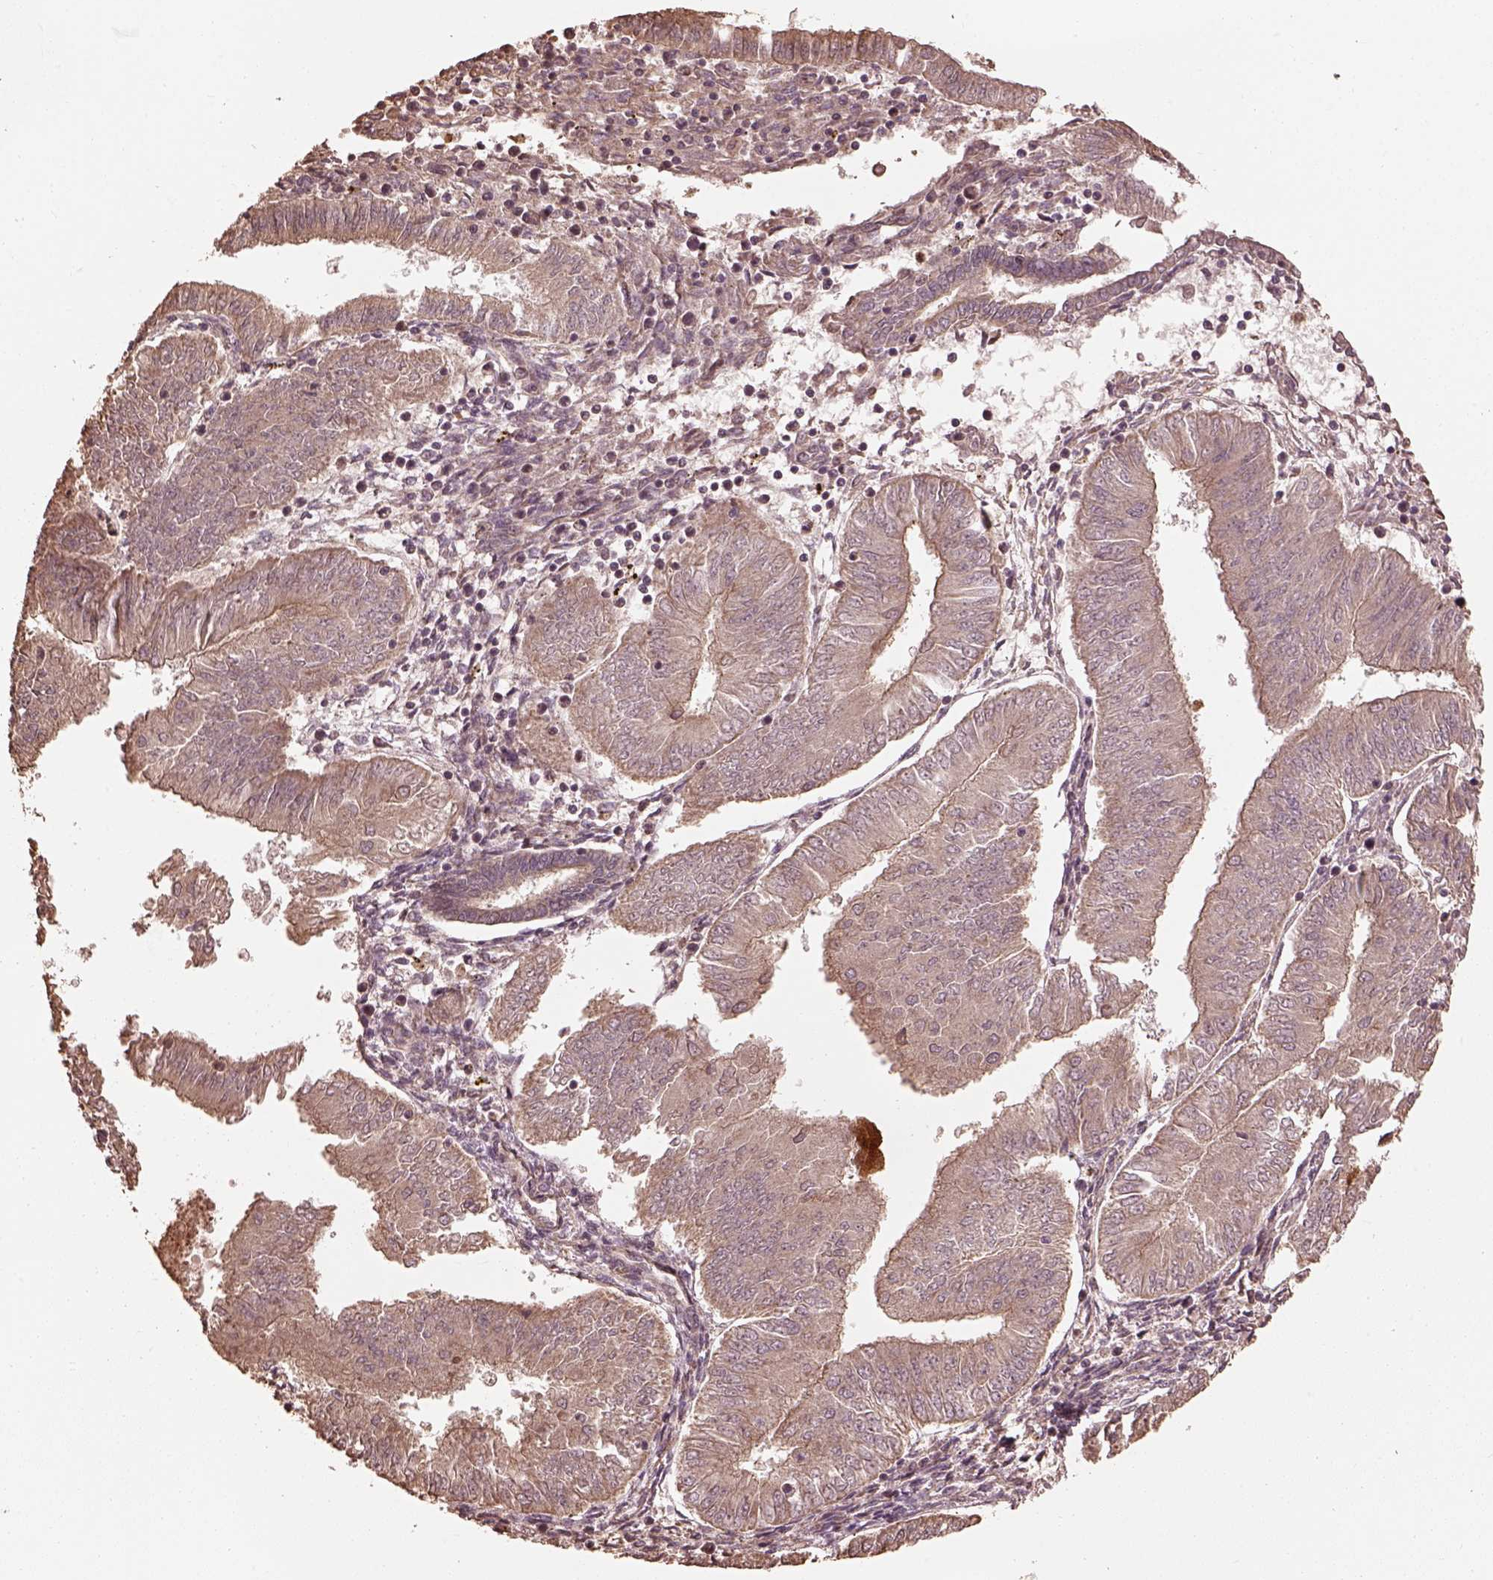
{"staining": {"intensity": "moderate", "quantity": "25%-75%", "location": "cytoplasmic/membranous"}, "tissue": "endometrial cancer", "cell_type": "Tumor cells", "image_type": "cancer", "snomed": [{"axis": "morphology", "description": "Adenocarcinoma, NOS"}, {"axis": "topography", "description": "Endometrium"}], "caption": "About 25%-75% of tumor cells in endometrial cancer (adenocarcinoma) display moderate cytoplasmic/membranous protein positivity as visualized by brown immunohistochemical staining.", "gene": "METTL4", "patient": {"sex": "female", "age": 53}}